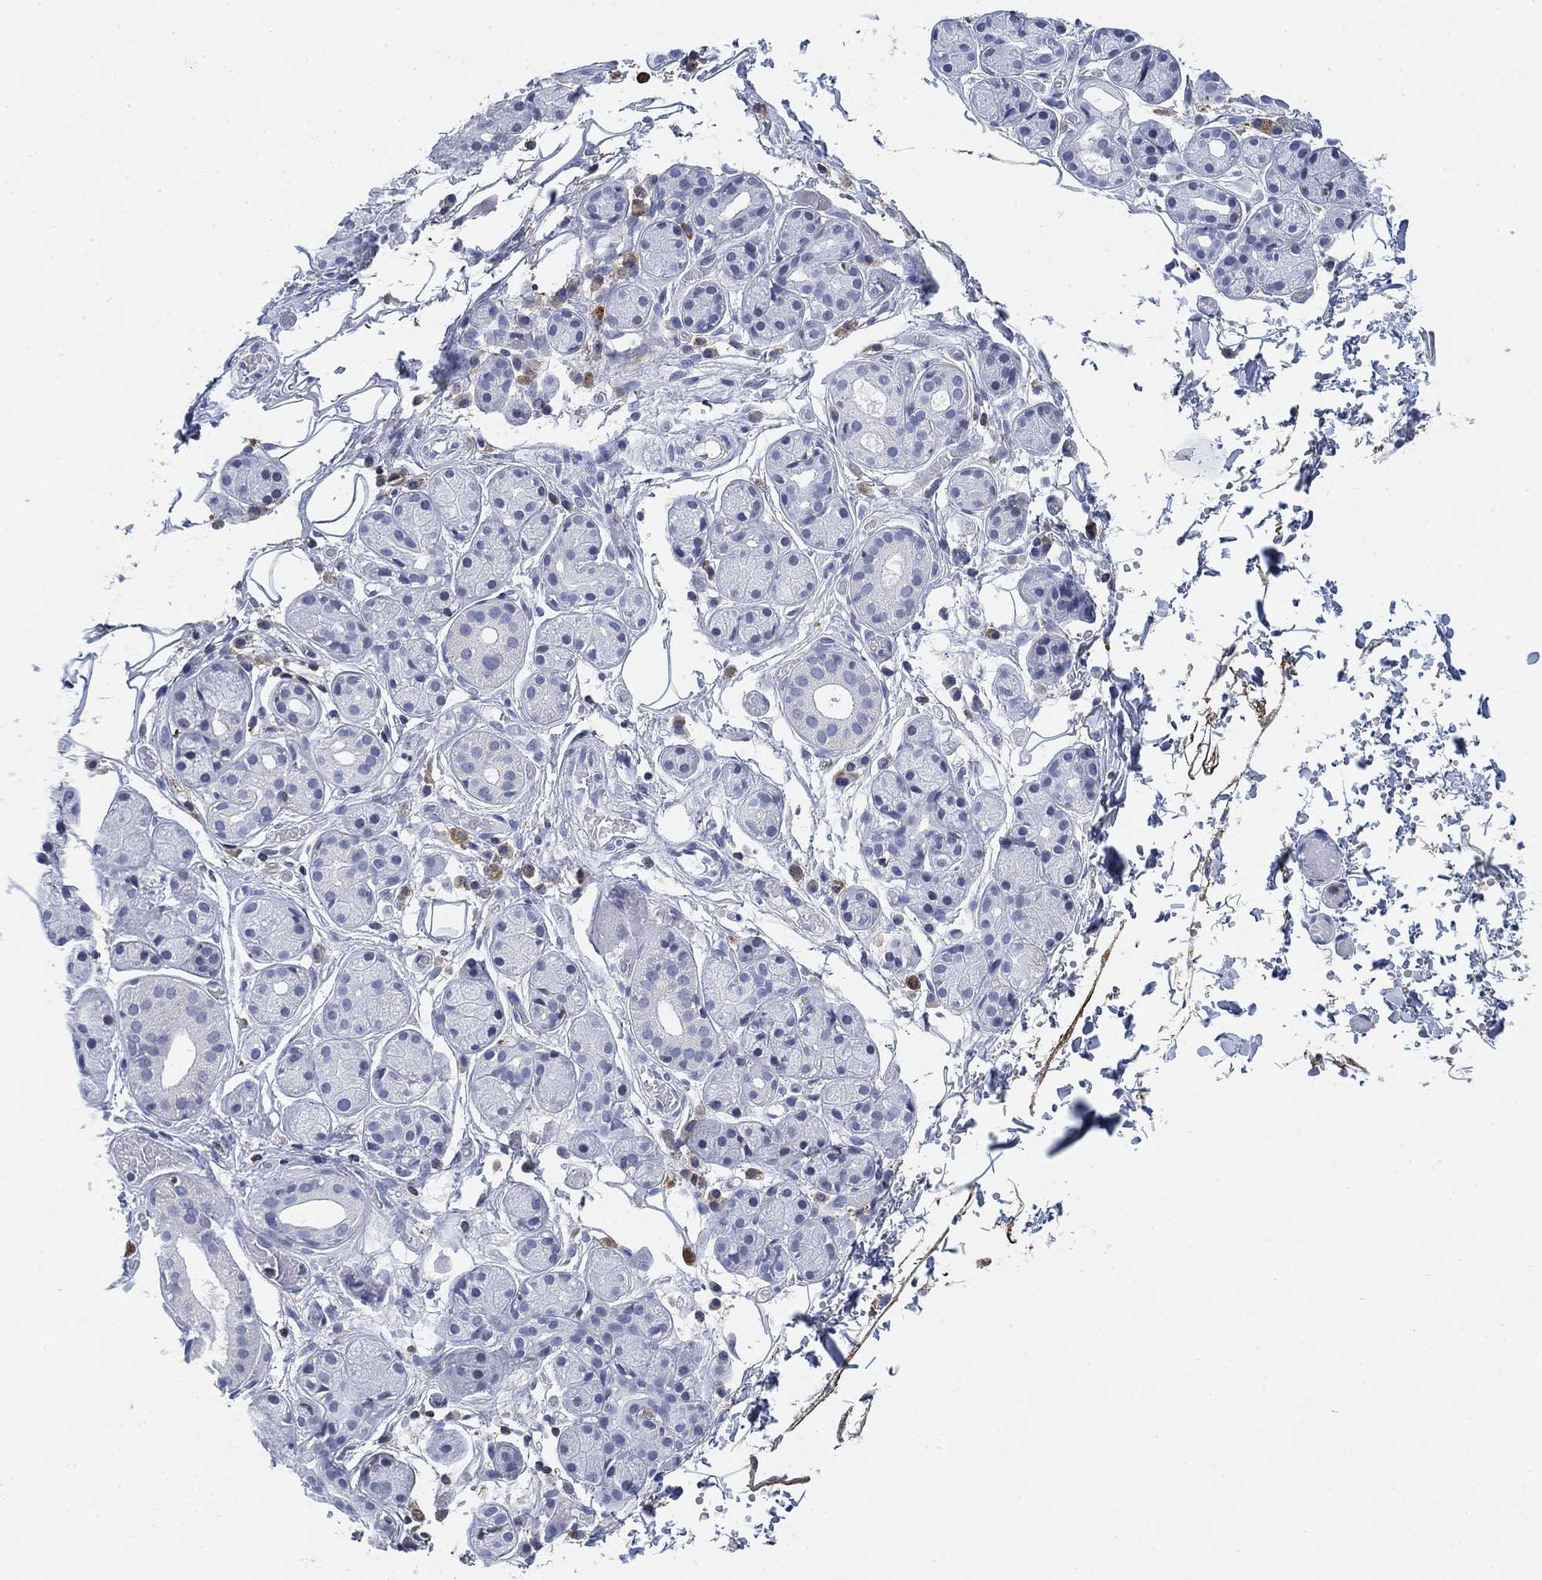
{"staining": {"intensity": "negative", "quantity": "none", "location": "none"}, "tissue": "salivary gland", "cell_type": "Glandular cells", "image_type": "normal", "snomed": [{"axis": "morphology", "description": "Normal tissue, NOS"}, {"axis": "topography", "description": "Salivary gland"}, {"axis": "topography", "description": "Peripheral nerve tissue"}], "caption": "Glandular cells show no significant staining in normal salivary gland.", "gene": "FYB1", "patient": {"sex": "male", "age": 71}}